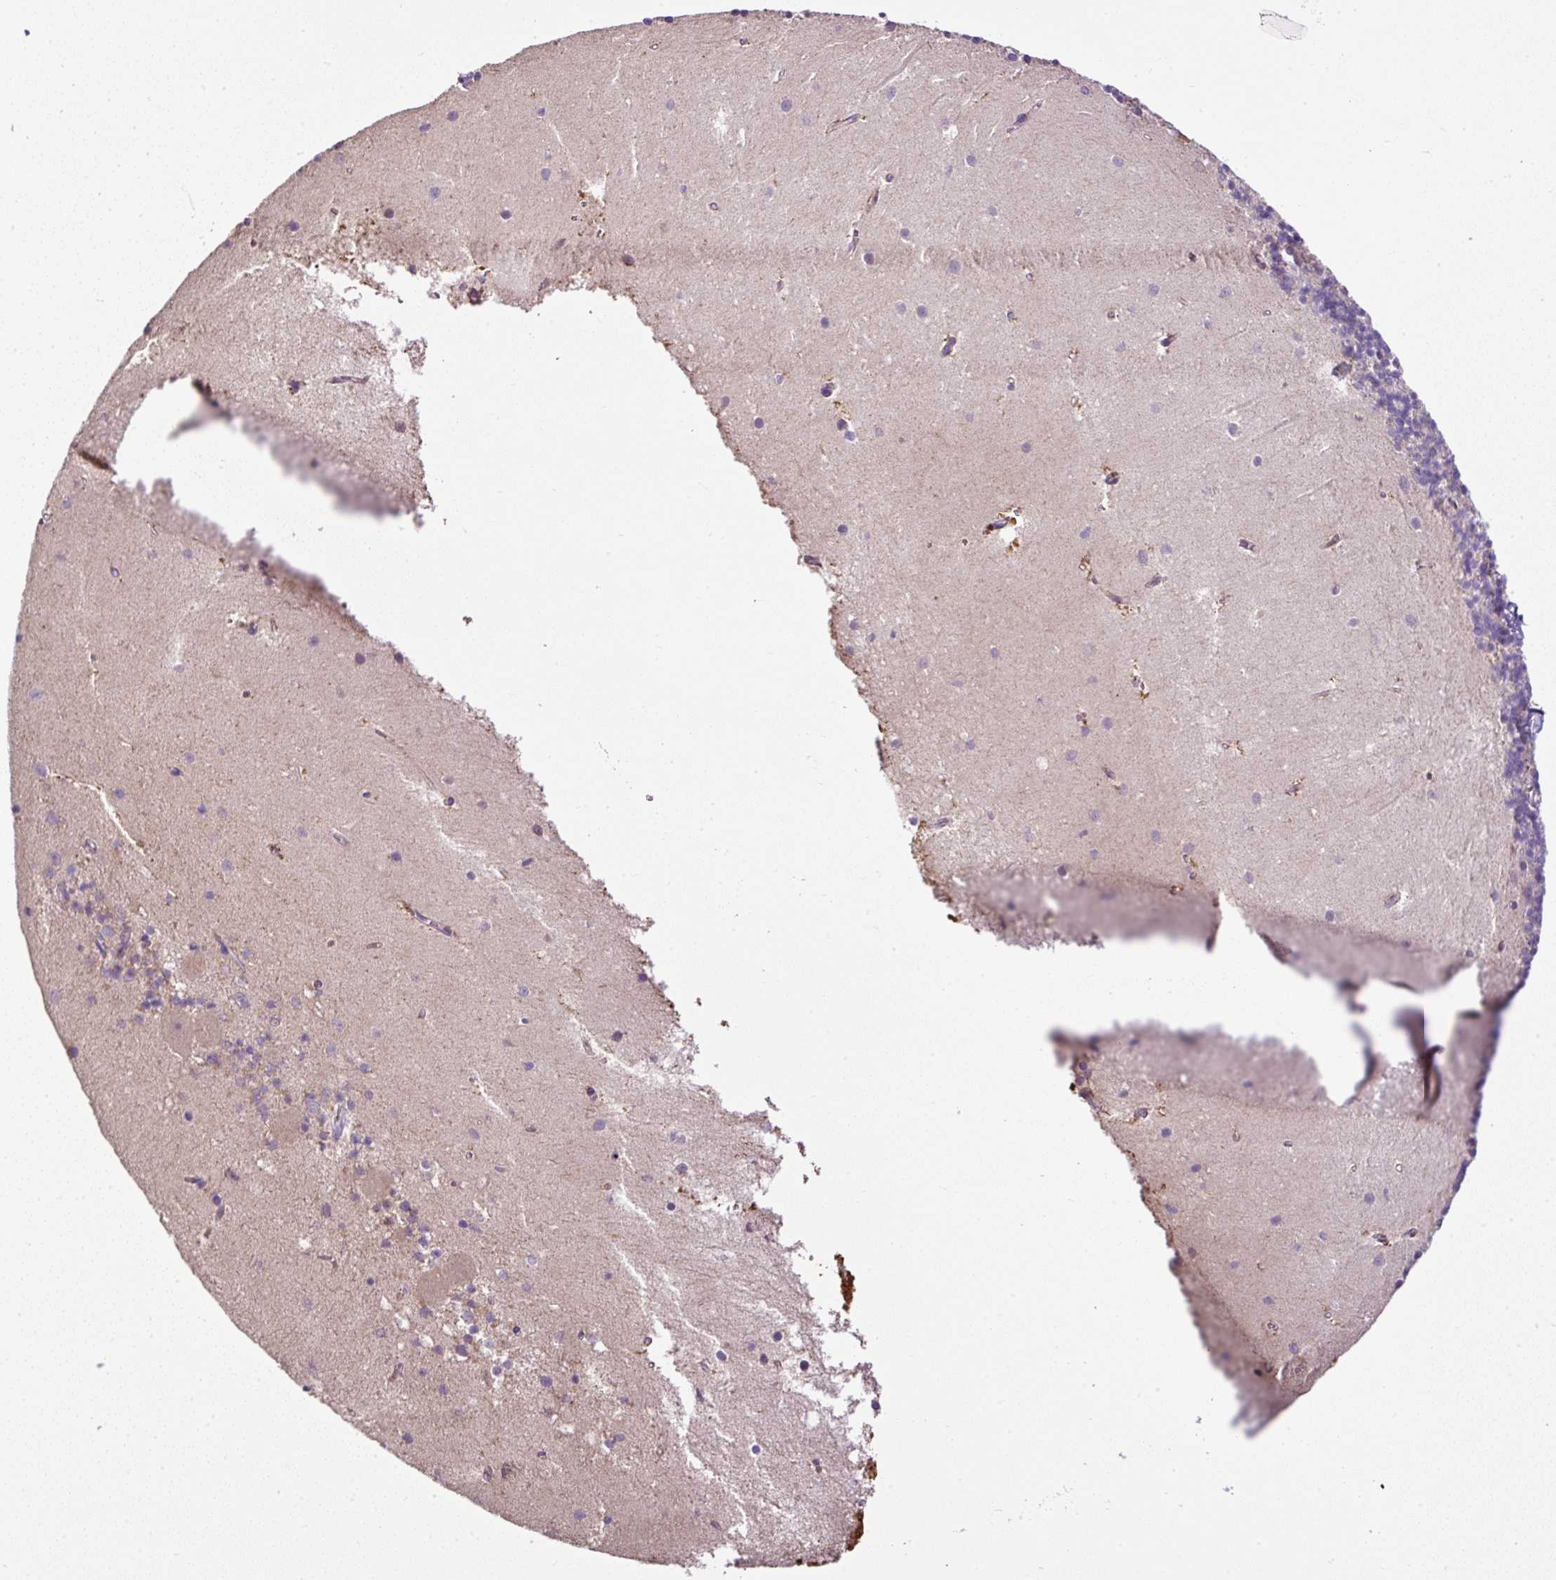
{"staining": {"intensity": "negative", "quantity": "none", "location": "none"}, "tissue": "cerebellum", "cell_type": "Cells in granular layer", "image_type": "normal", "snomed": [{"axis": "morphology", "description": "Normal tissue, NOS"}, {"axis": "topography", "description": "Cerebellum"}], "caption": "A high-resolution micrograph shows immunohistochemistry staining of benign cerebellum, which reveals no significant expression in cells in granular layer.", "gene": "CXCL13", "patient": {"sex": "male", "age": 54}}